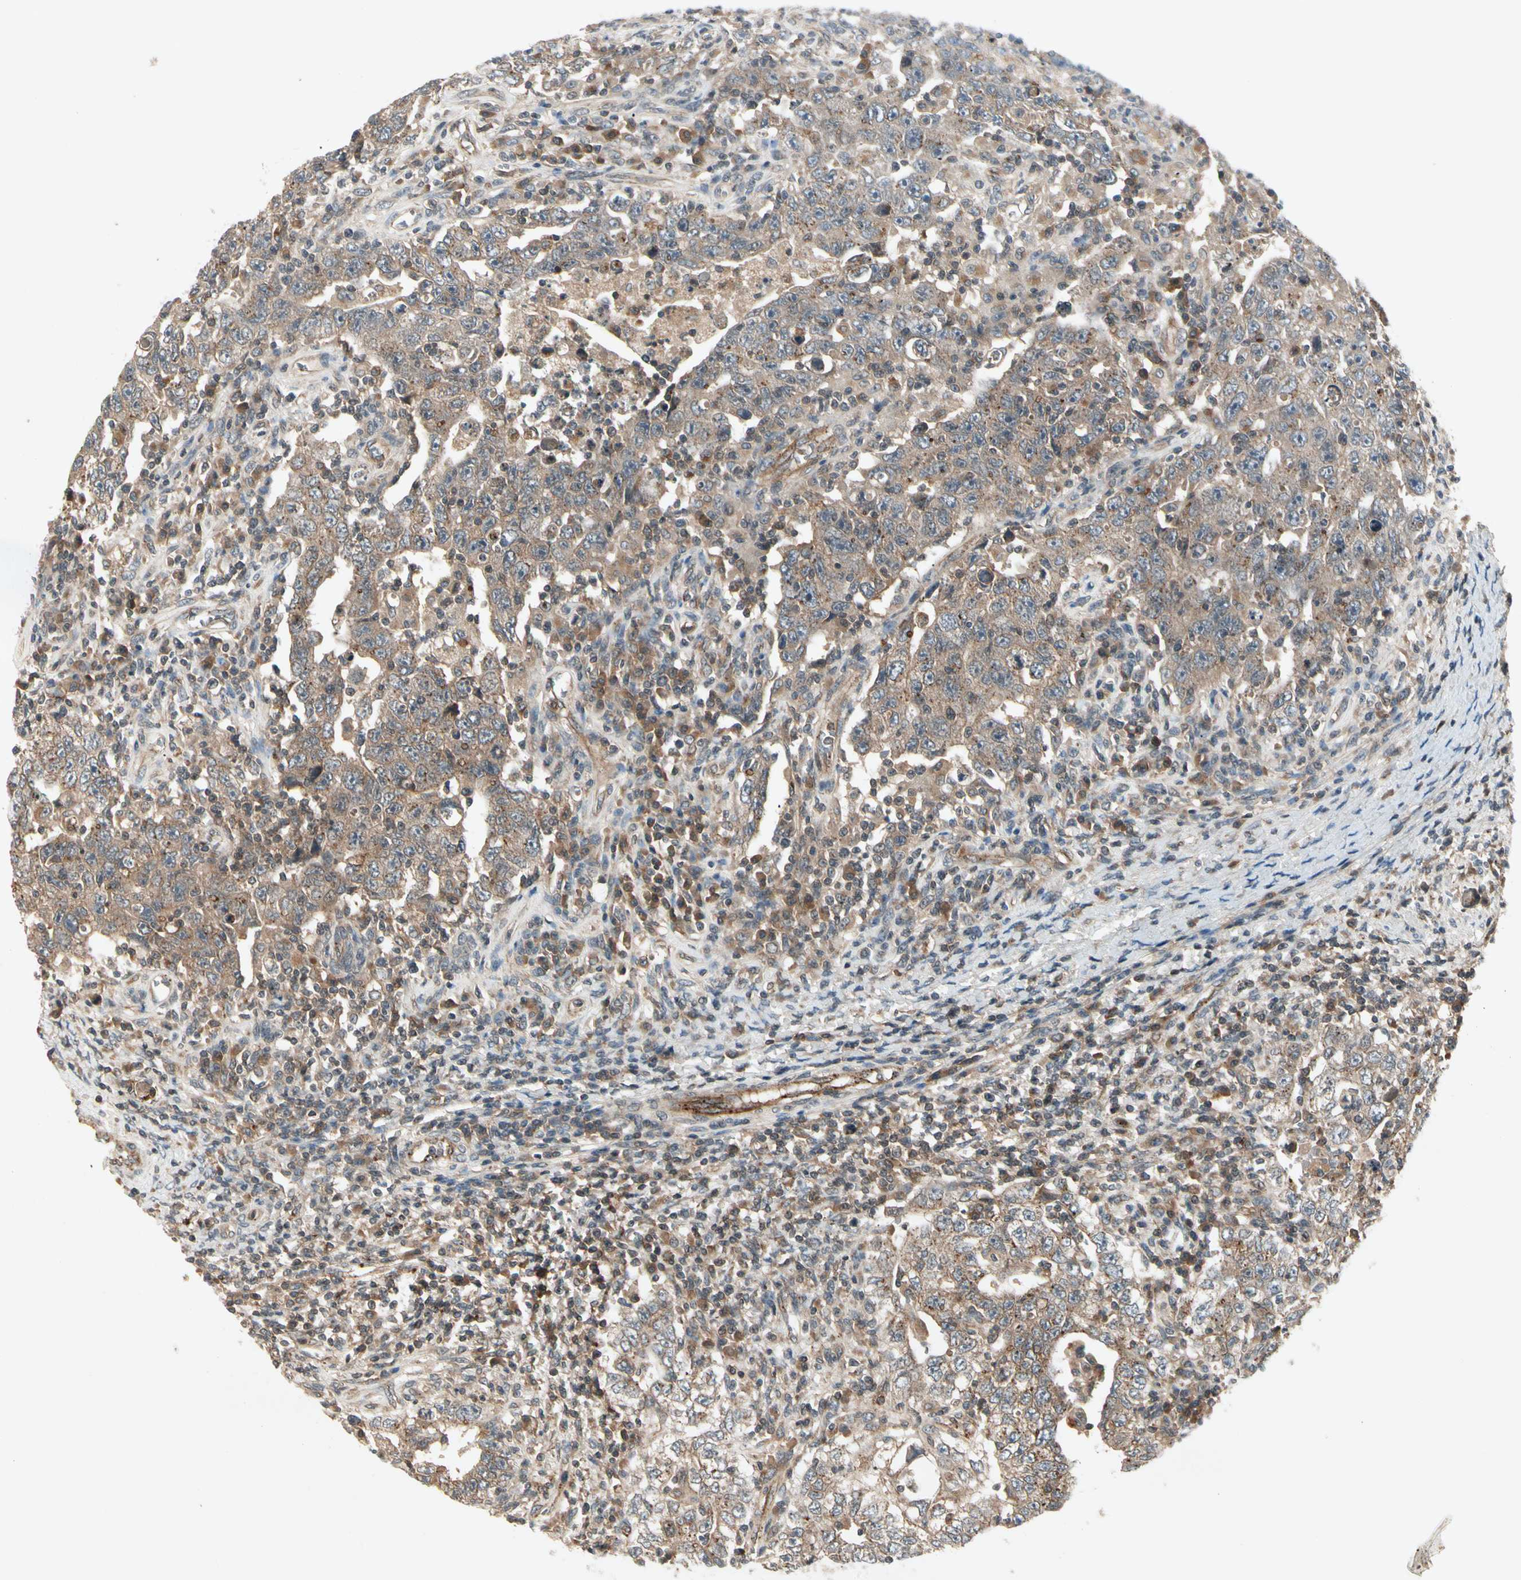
{"staining": {"intensity": "weak", "quantity": ">75%", "location": "cytoplasmic/membranous"}, "tissue": "testis cancer", "cell_type": "Tumor cells", "image_type": "cancer", "snomed": [{"axis": "morphology", "description": "Carcinoma, Embryonal, NOS"}, {"axis": "topography", "description": "Testis"}], "caption": "There is low levels of weak cytoplasmic/membranous expression in tumor cells of embryonal carcinoma (testis), as demonstrated by immunohistochemical staining (brown color).", "gene": "FLOT1", "patient": {"sex": "male", "age": 26}}